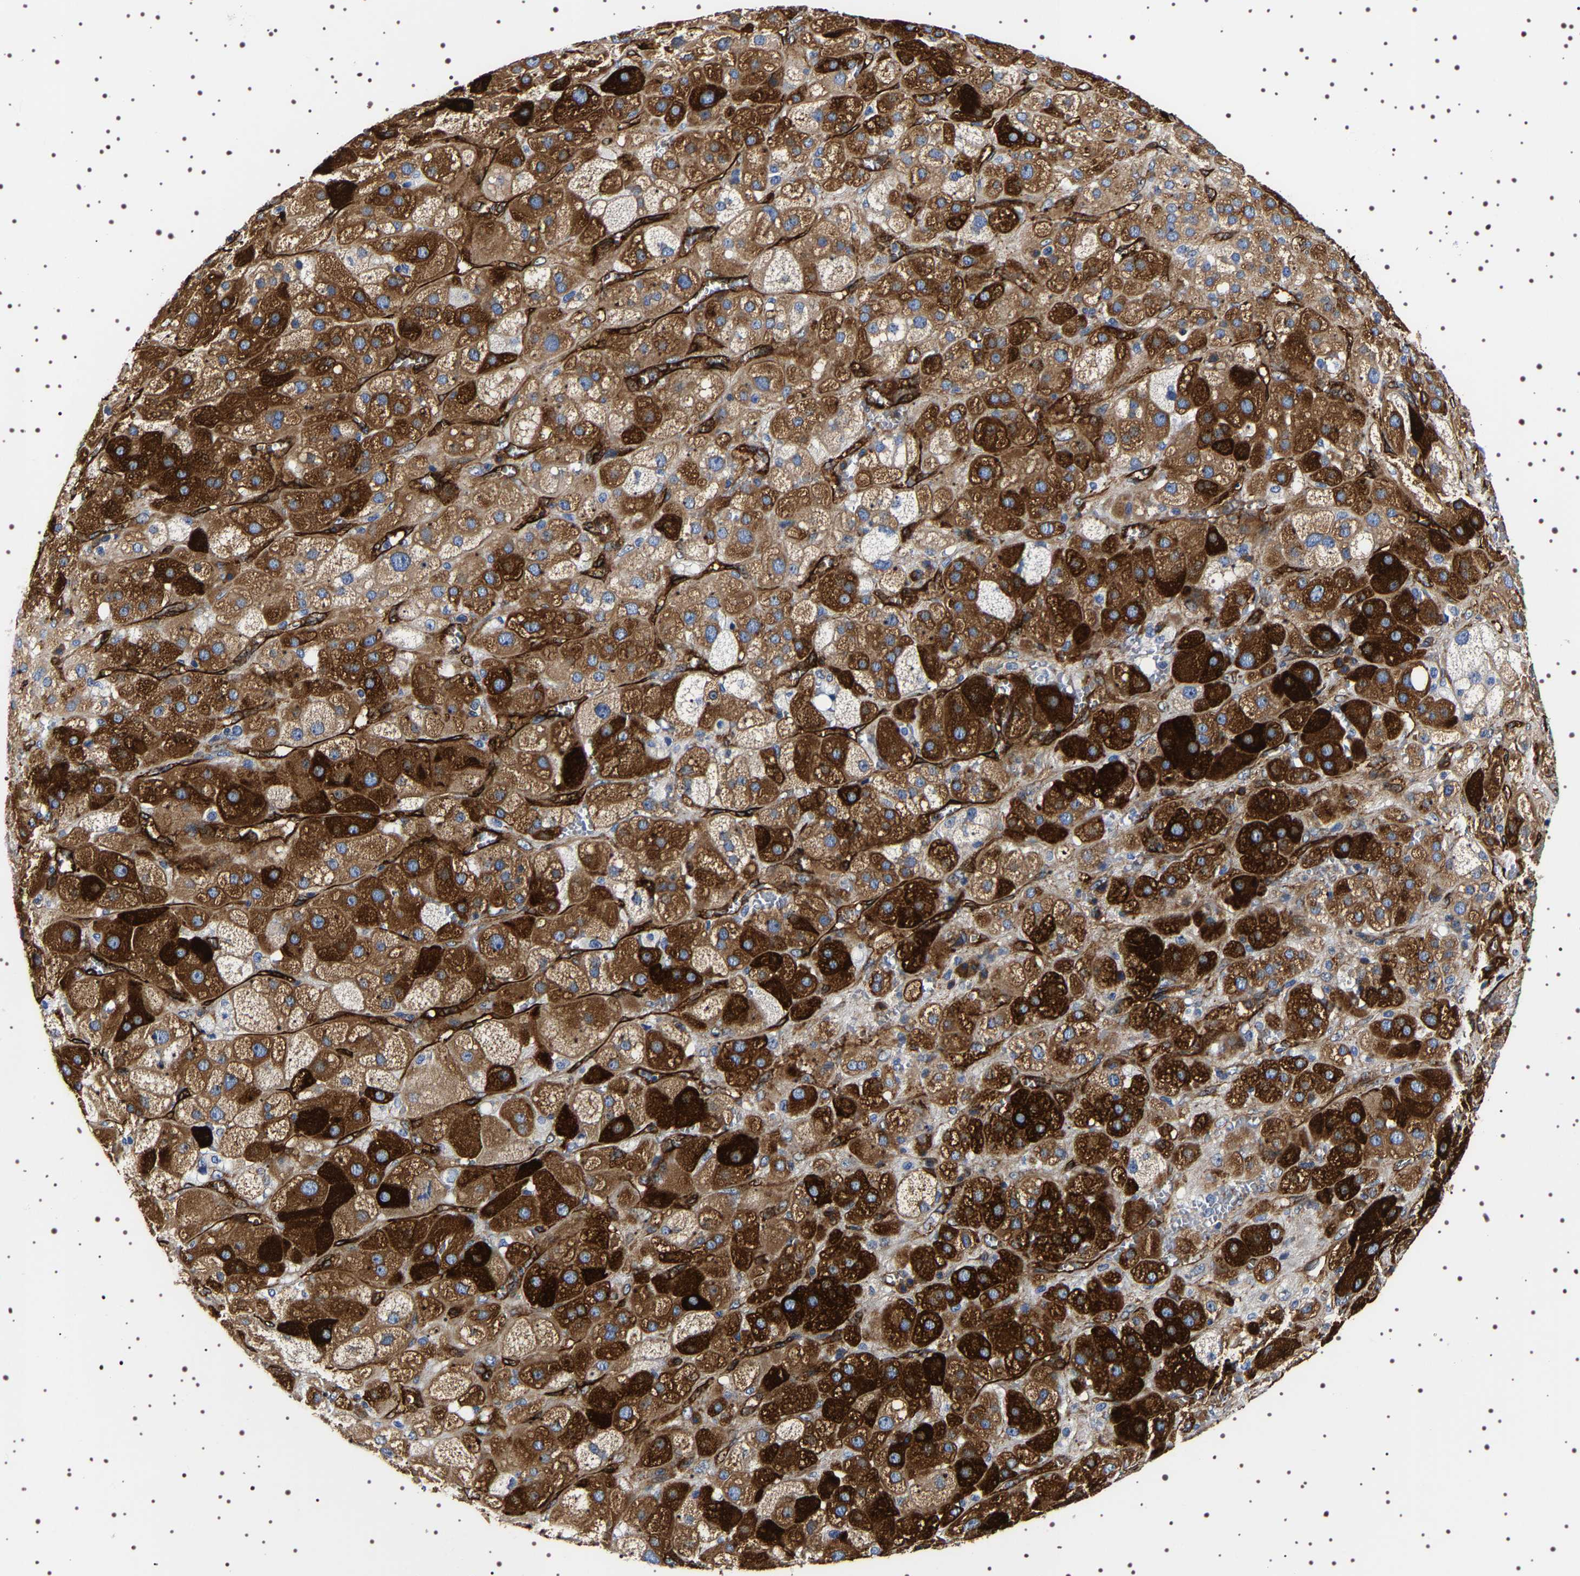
{"staining": {"intensity": "strong", "quantity": ">75%", "location": "cytoplasmic/membranous"}, "tissue": "adrenal gland", "cell_type": "Glandular cells", "image_type": "normal", "snomed": [{"axis": "morphology", "description": "Normal tissue, NOS"}, {"axis": "topography", "description": "Adrenal gland"}], "caption": "Adrenal gland stained with a brown dye demonstrates strong cytoplasmic/membranous positive positivity in approximately >75% of glandular cells.", "gene": "SQLE", "patient": {"sex": "female", "age": 47}}